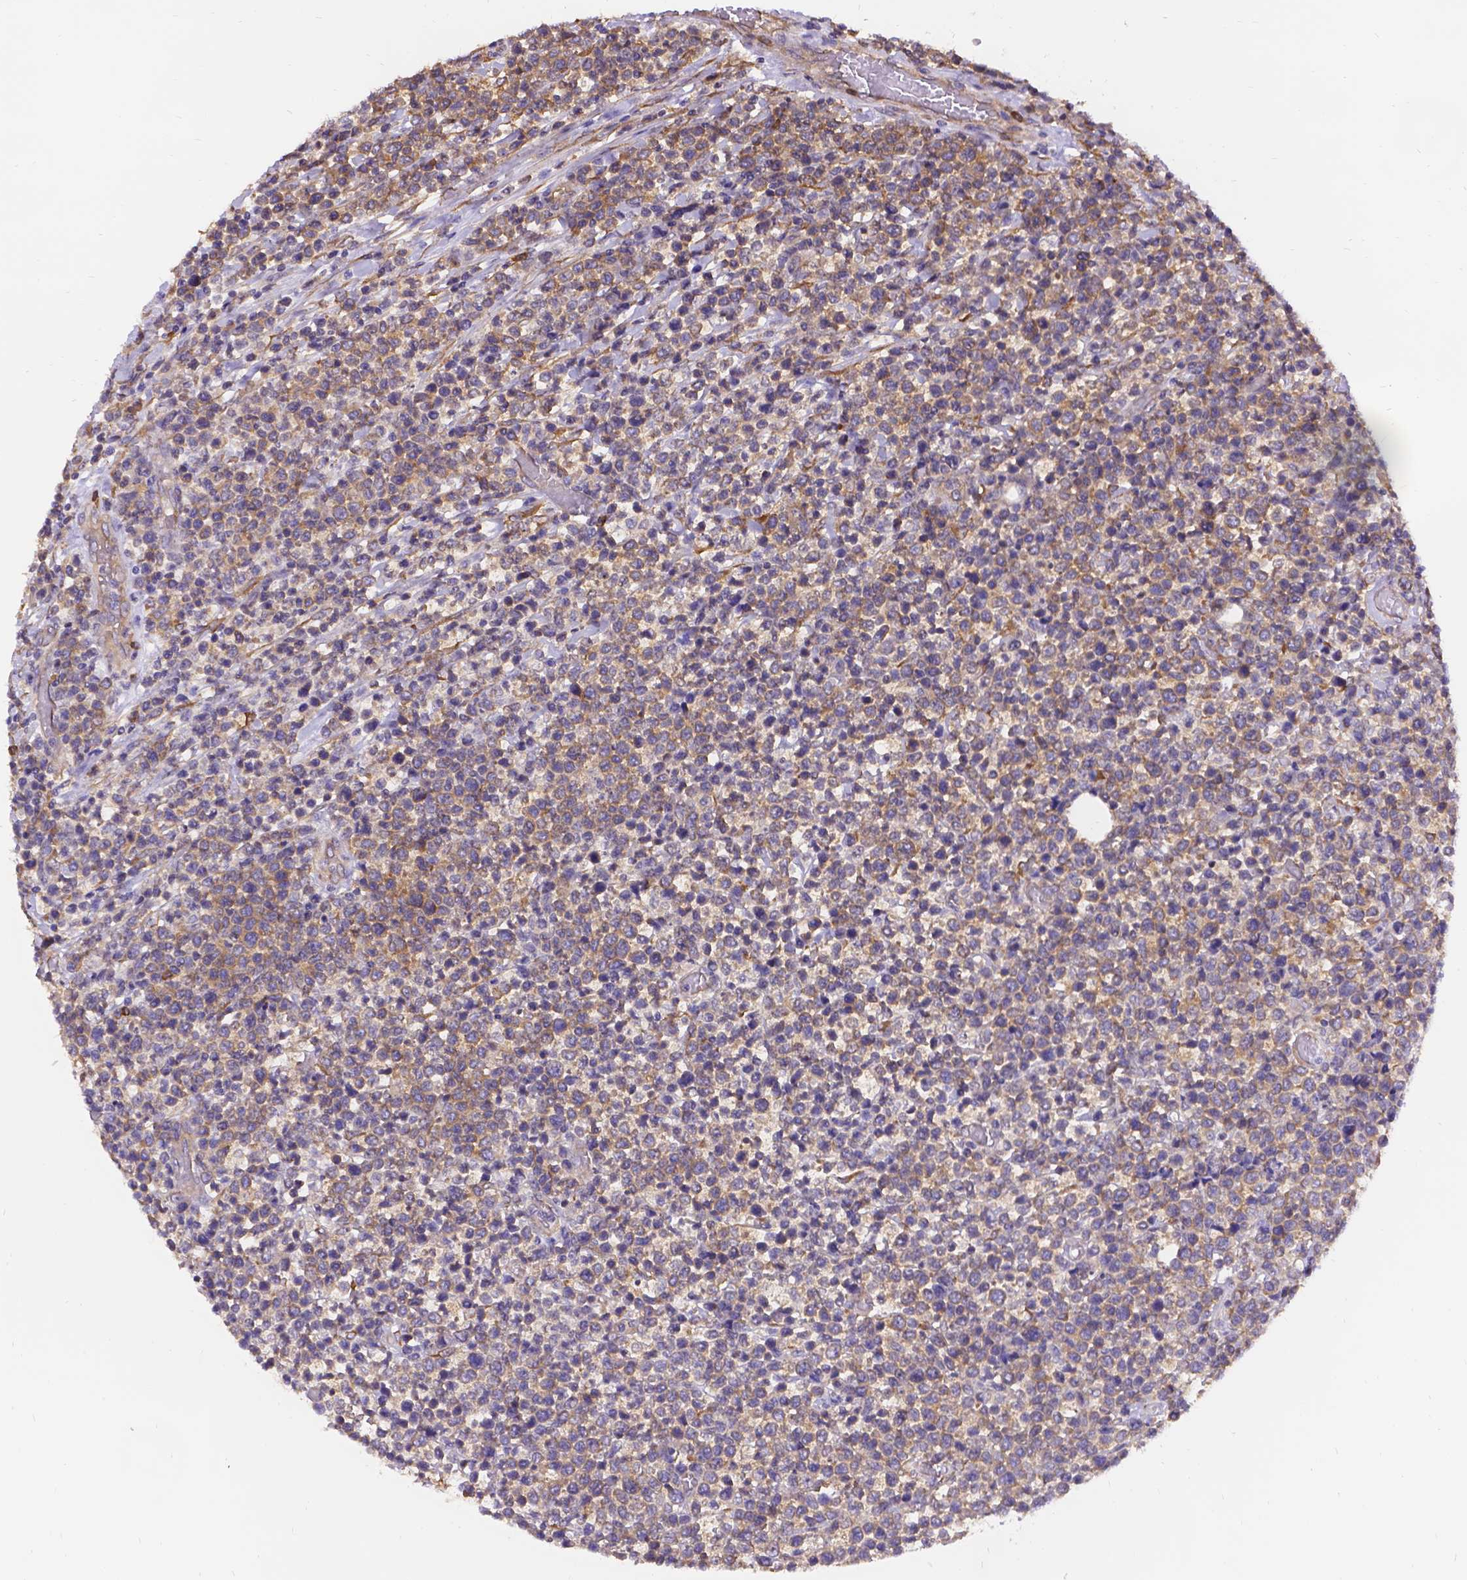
{"staining": {"intensity": "weak", "quantity": "25%-75%", "location": "cytoplasmic/membranous"}, "tissue": "lymphoma", "cell_type": "Tumor cells", "image_type": "cancer", "snomed": [{"axis": "morphology", "description": "Malignant lymphoma, non-Hodgkin's type, High grade"}, {"axis": "topography", "description": "Soft tissue"}], "caption": "An image of human lymphoma stained for a protein reveals weak cytoplasmic/membranous brown staining in tumor cells.", "gene": "DENND6A", "patient": {"sex": "female", "age": 56}}